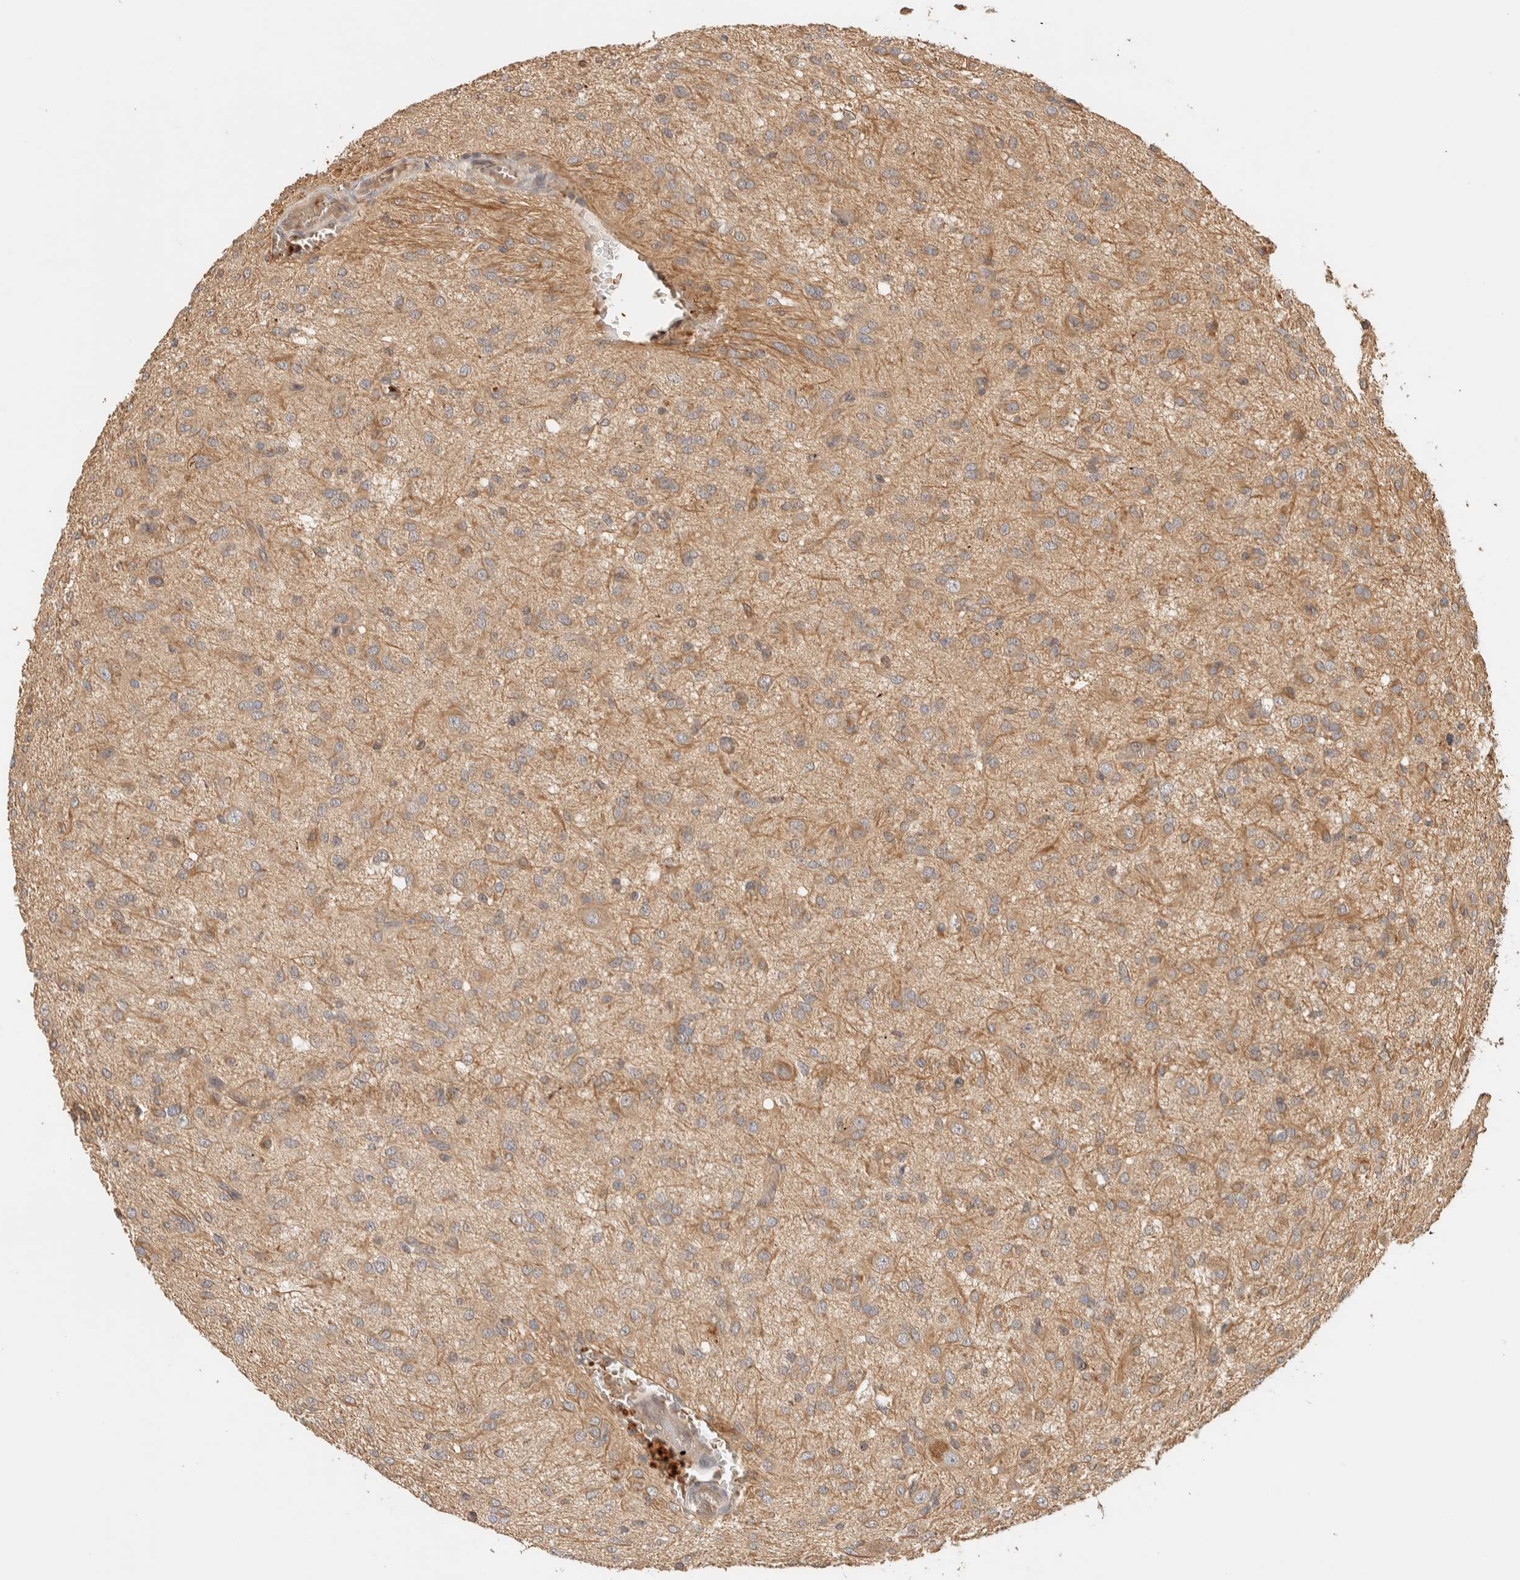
{"staining": {"intensity": "weak", "quantity": ">75%", "location": "cytoplasmic/membranous"}, "tissue": "glioma", "cell_type": "Tumor cells", "image_type": "cancer", "snomed": [{"axis": "morphology", "description": "Glioma, malignant, High grade"}, {"axis": "topography", "description": "Brain"}], "caption": "Human malignant high-grade glioma stained with a brown dye demonstrates weak cytoplasmic/membranous positive expression in approximately >75% of tumor cells.", "gene": "TTI2", "patient": {"sex": "female", "age": 59}}